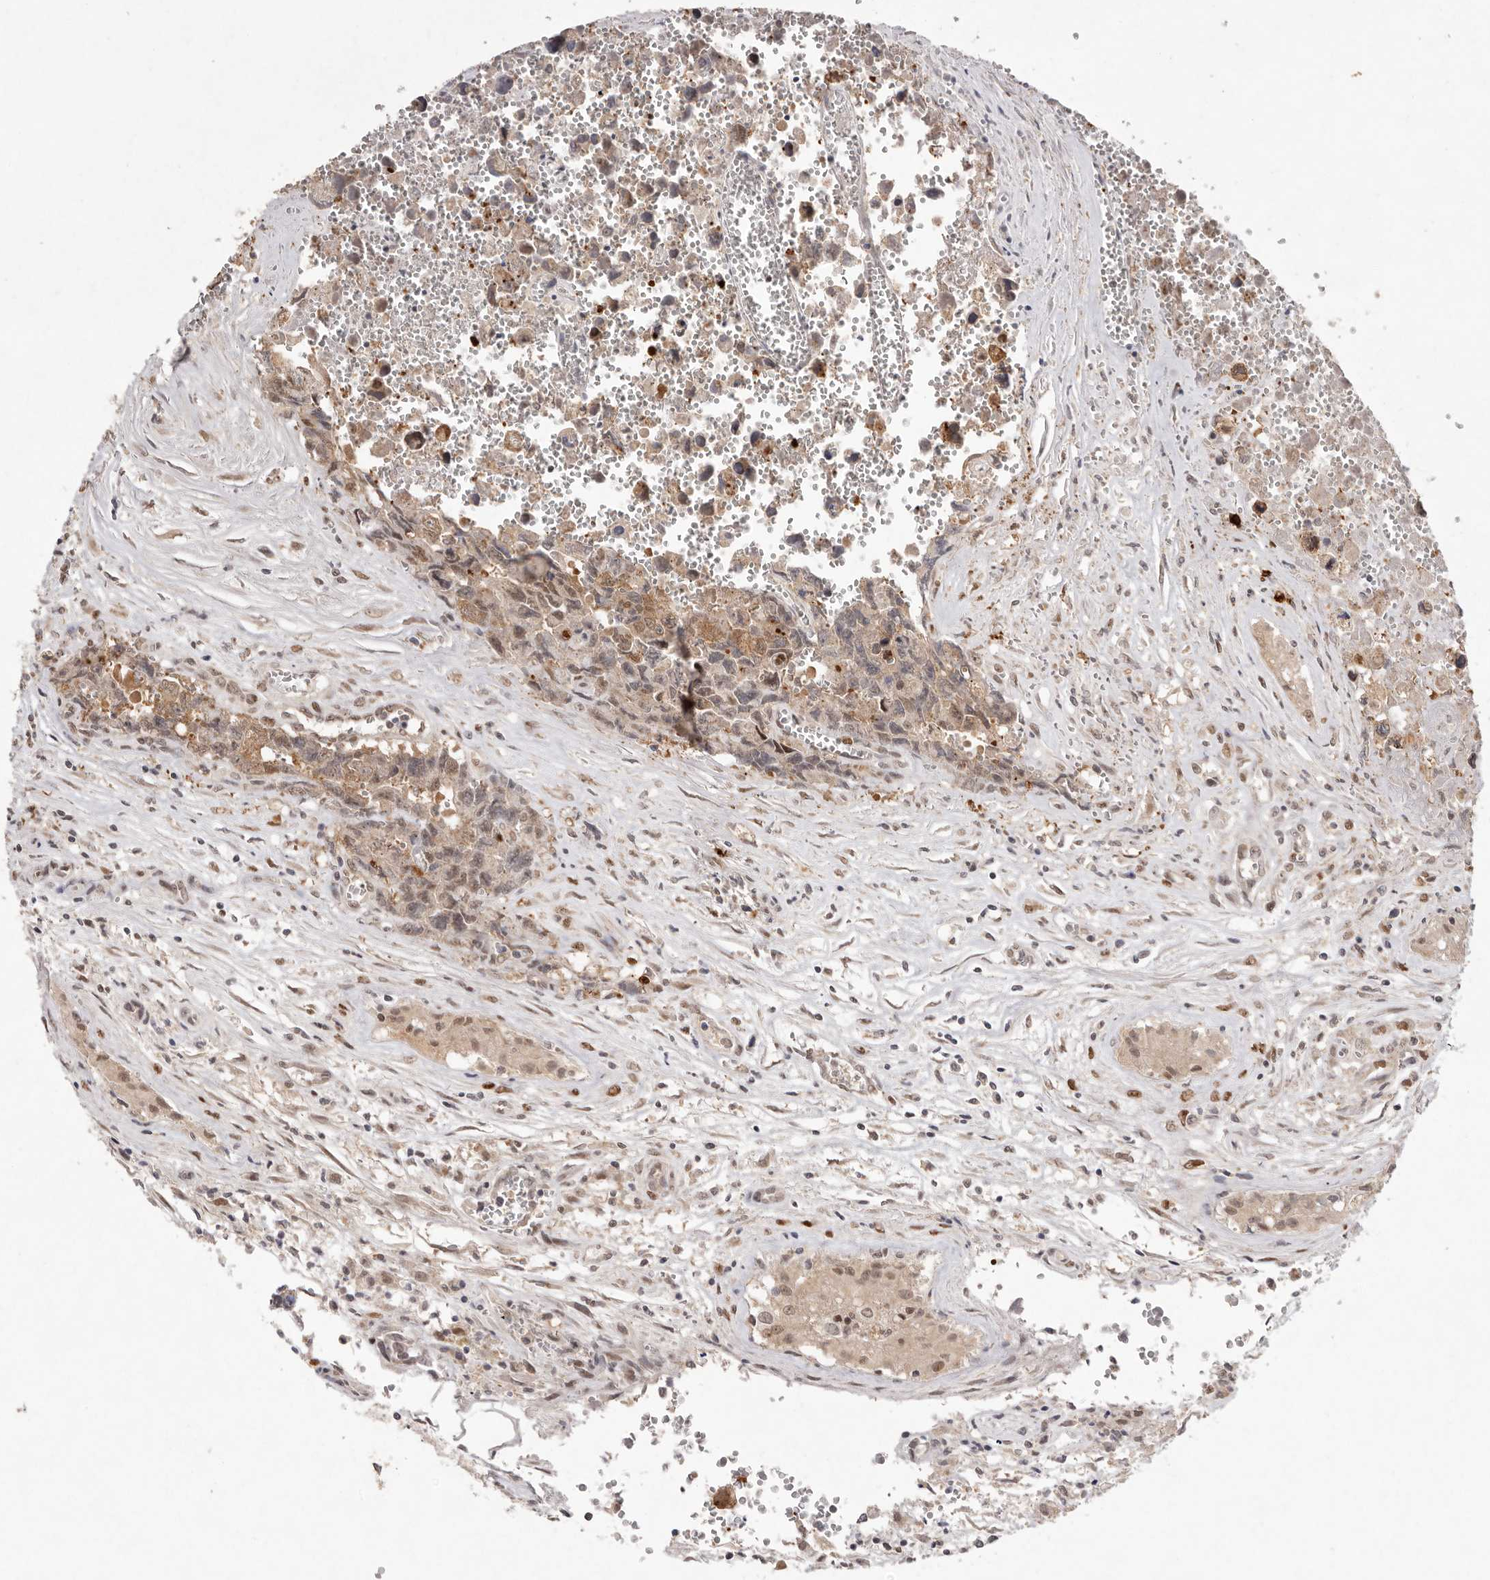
{"staining": {"intensity": "weak", "quantity": "25%-75%", "location": "cytoplasmic/membranous,nuclear"}, "tissue": "testis cancer", "cell_type": "Tumor cells", "image_type": "cancer", "snomed": [{"axis": "morphology", "description": "Carcinoma, Embryonal, NOS"}, {"axis": "topography", "description": "Testis"}], "caption": "Immunohistochemical staining of embryonal carcinoma (testis) exhibits weak cytoplasmic/membranous and nuclear protein expression in about 25%-75% of tumor cells. (IHC, brightfield microscopy, high magnification).", "gene": "TADA1", "patient": {"sex": "male", "age": 31}}